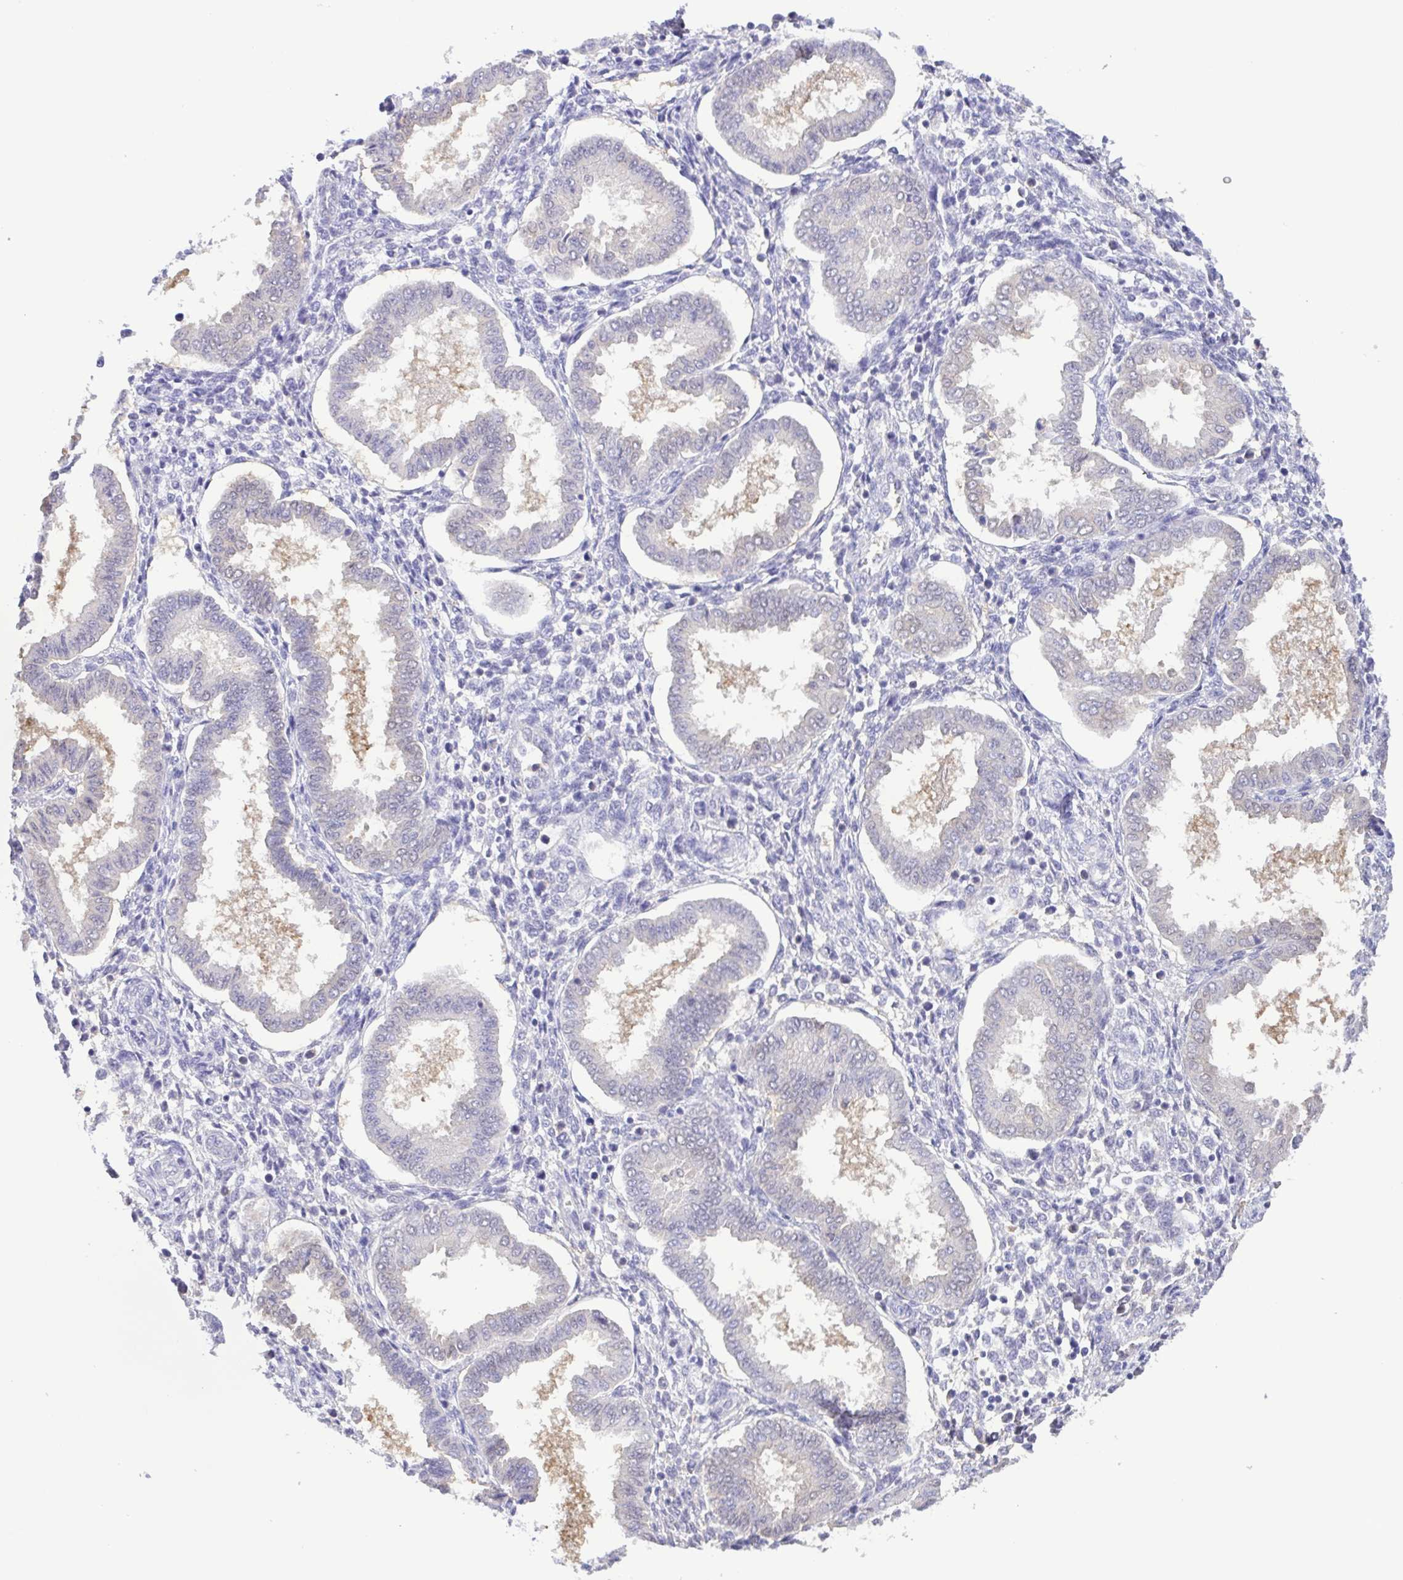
{"staining": {"intensity": "negative", "quantity": "none", "location": "none"}, "tissue": "endometrium", "cell_type": "Cells in endometrial stroma", "image_type": "normal", "snomed": [{"axis": "morphology", "description": "Normal tissue, NOS"}, {"axis": "topography", "description": "Endometrium"}], "caption": "The micrograph exhibits no significant staining in cells in endometrial stroma of endometrium. (Brightfield microscopy of DAB IHC at high magnification).", "gene": "LDHC", "patient": {"sex": "female", "age": 24}}